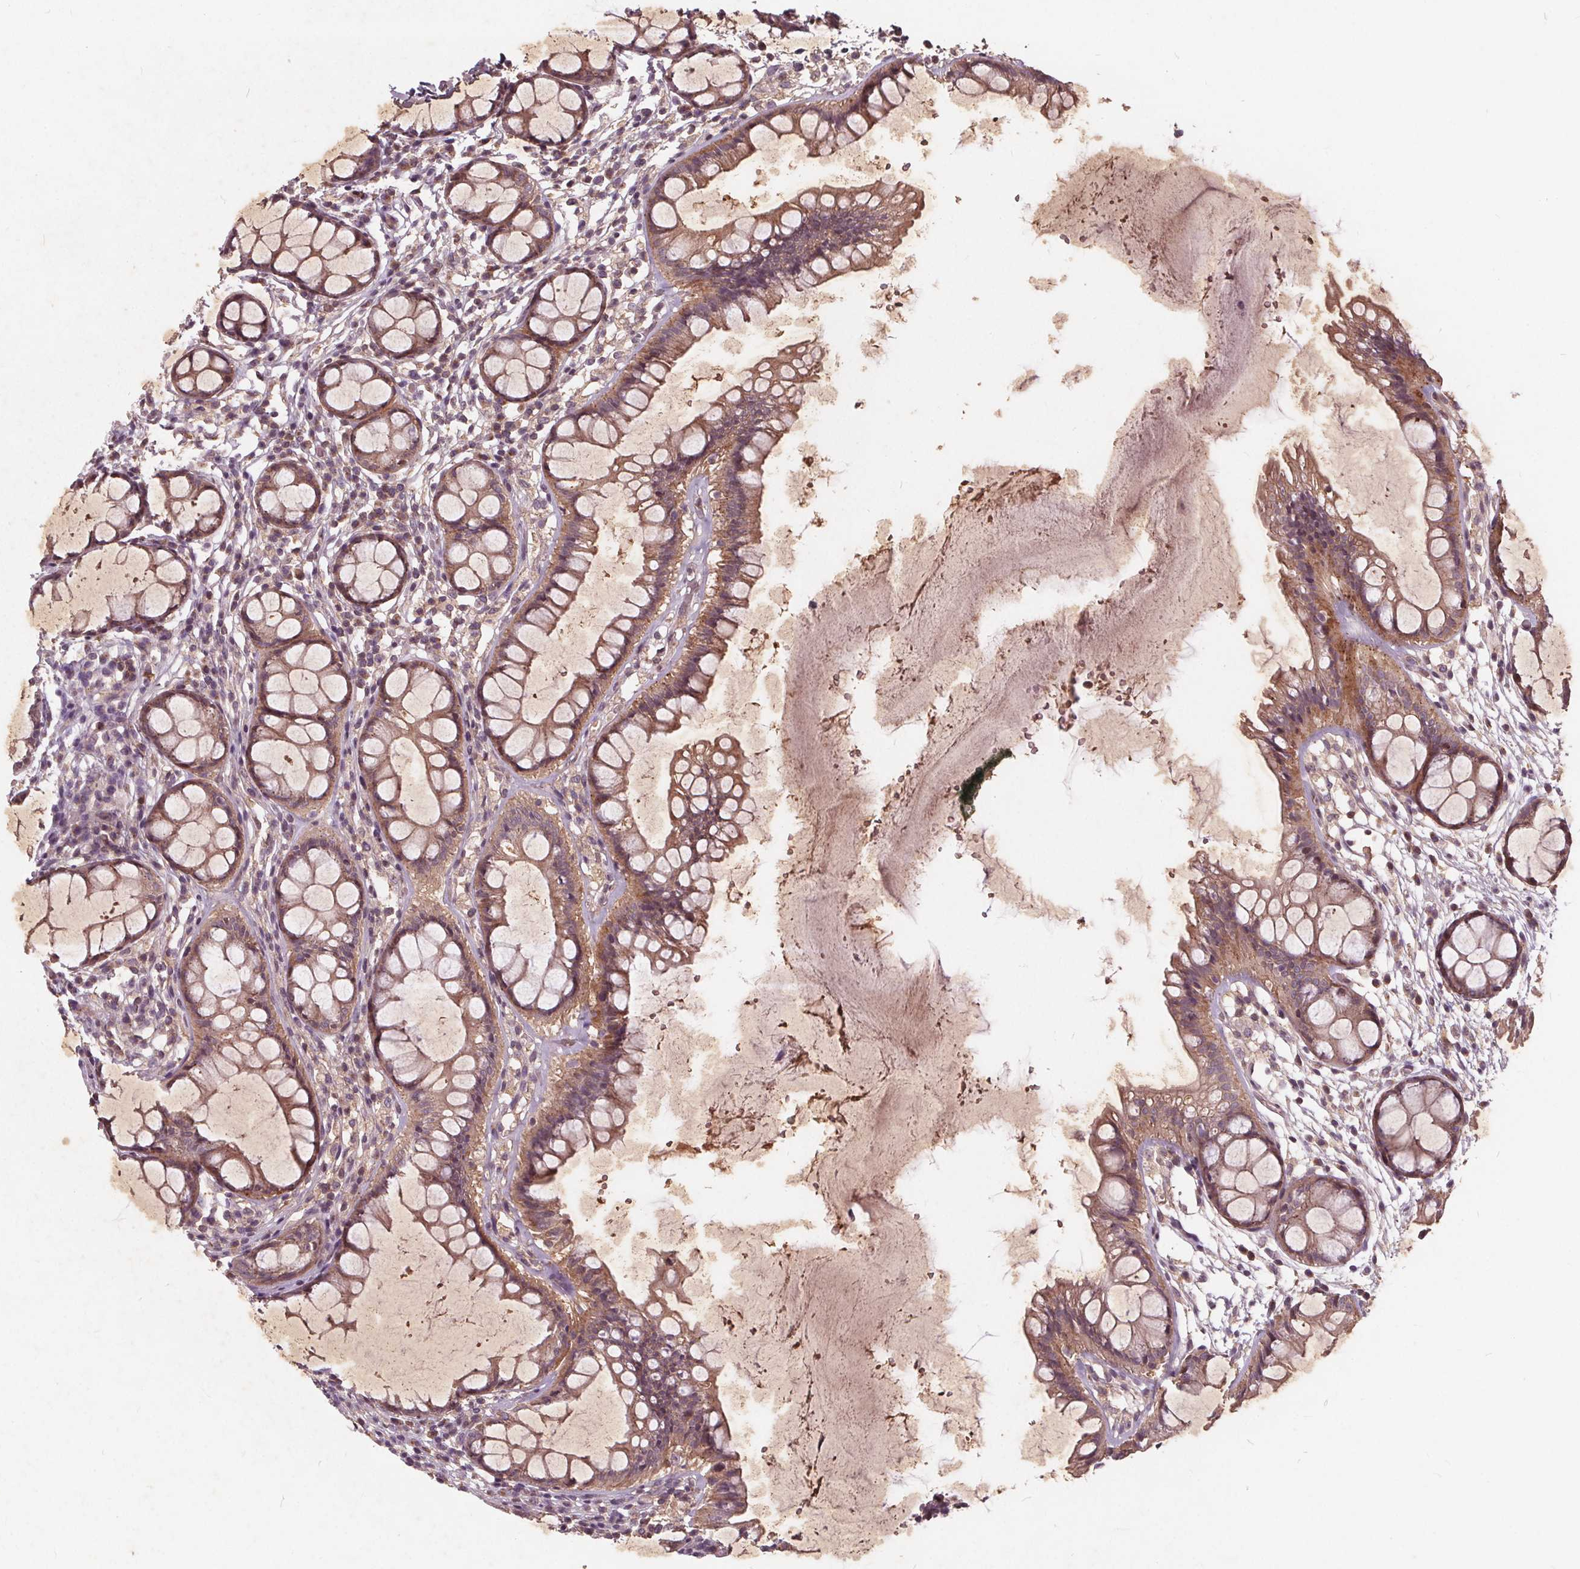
{"staining": {"intensity": "moderate", "quantity": ">75%", "location": "cytoplasmic/membranous"}, "tissue": "rectum", "cell_type": "Glandular cells", "image_type": "normal", "snomed": [{"axis": "morphology", "description": "Normal tissue, NOS"}, {"axis": "topography", "description": "Rectum"}], "caption": "Immunohistochemistry (IHC) of benign rectum exhibits medium levels of moderate cytoplasmic/membranous expression in approximately >75% of glandular cells.", "gene": "CSNK1G2", "patient": {"sex": "female", "age": 62}}